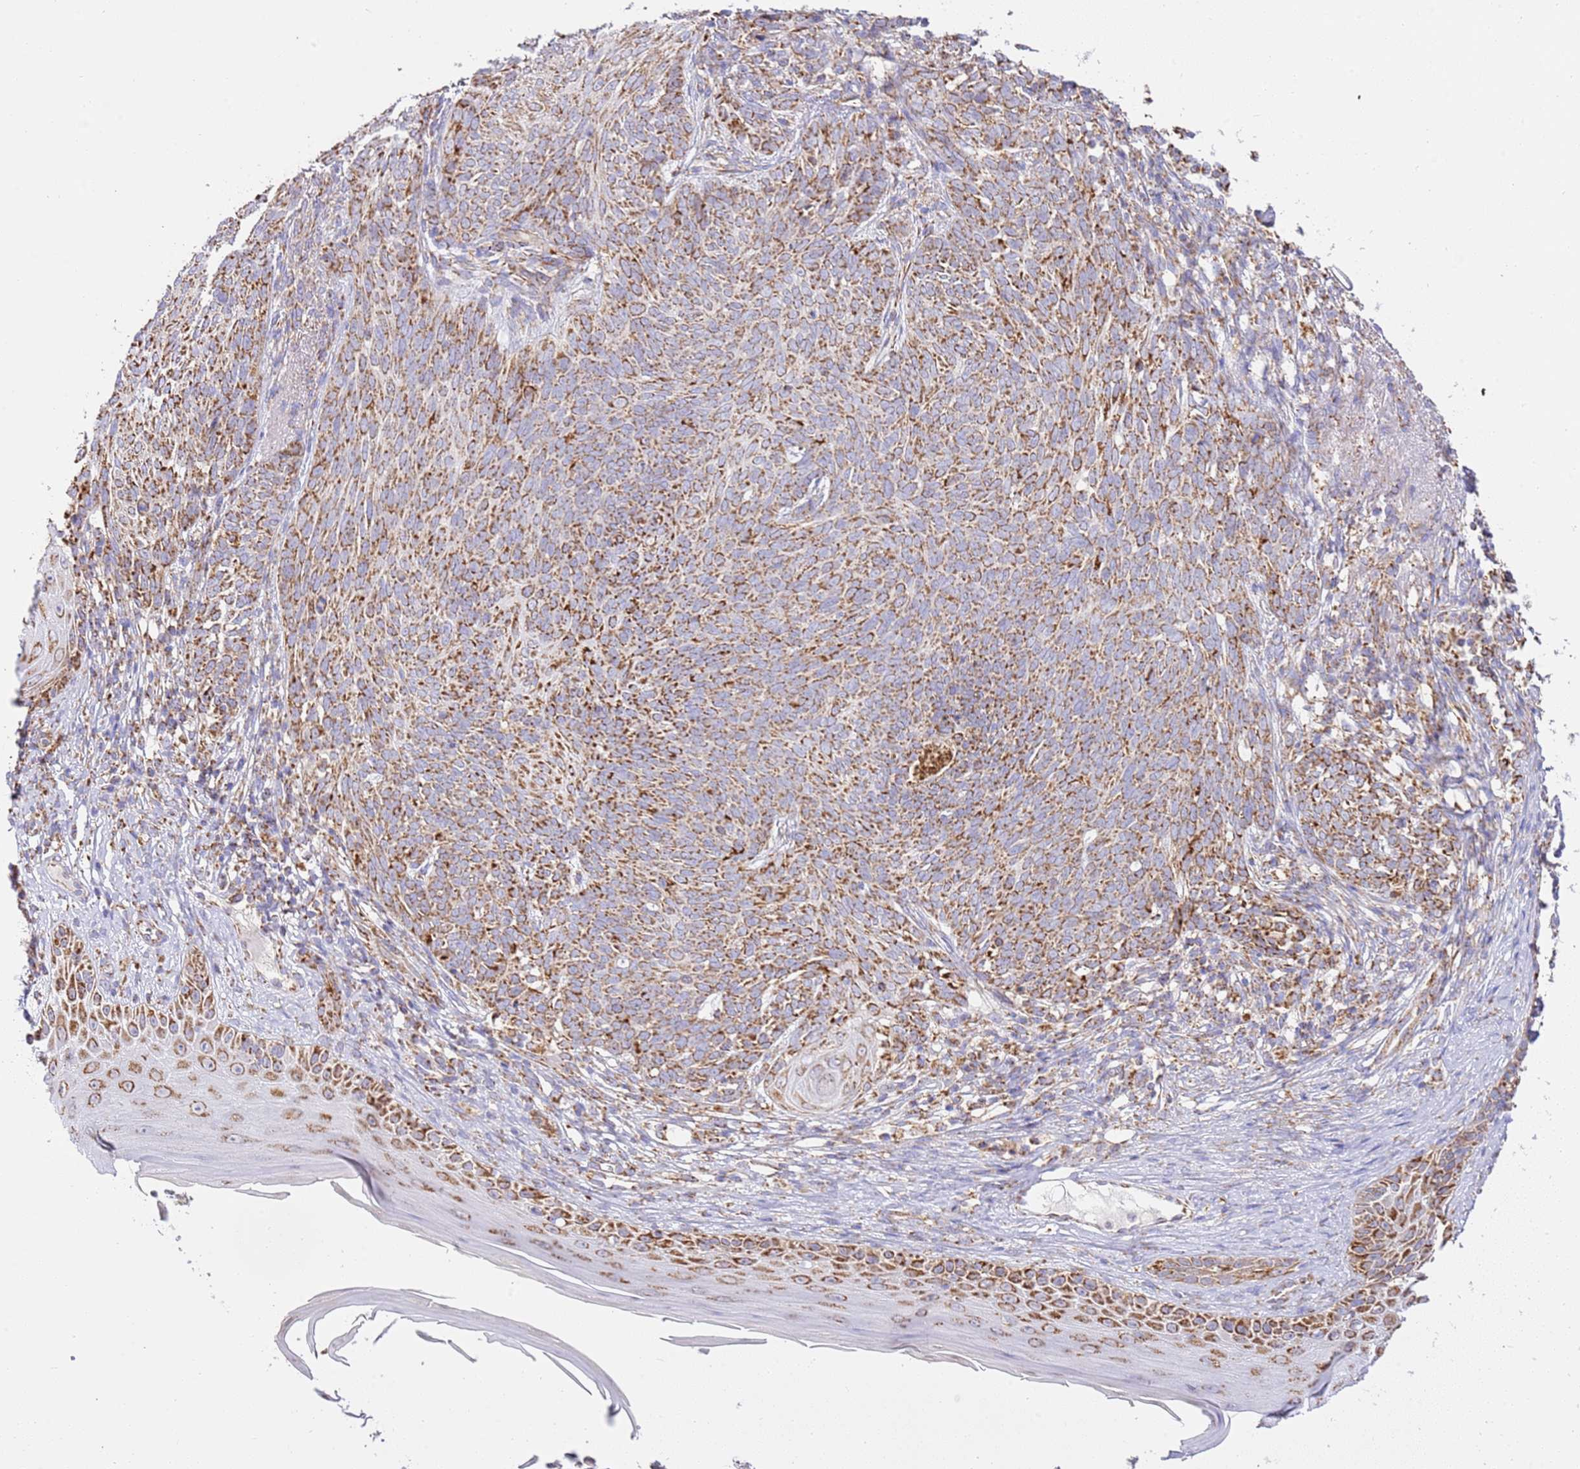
{"staining": {"intensity": "strong", "quantity": ">75%", "location": "cytoplasmic/membranous"}, "tissue": "skin cancer", "cell_type": "Tumor cells", "image_type": "cancer", "snomed": [{"axis": "morphology", "description": "Basal cell carcinoma"}, {"axis": "topography", "description": "Skin"}], "caption": "Immunohistochemical staining of human skin basal cell carcinoma demonstrates strong cytoplasmic/membranous protein positivity in about >75% of tumor cells.", "gene": "ZBTB39", "patient": {"sex": "female", "age": 86}}